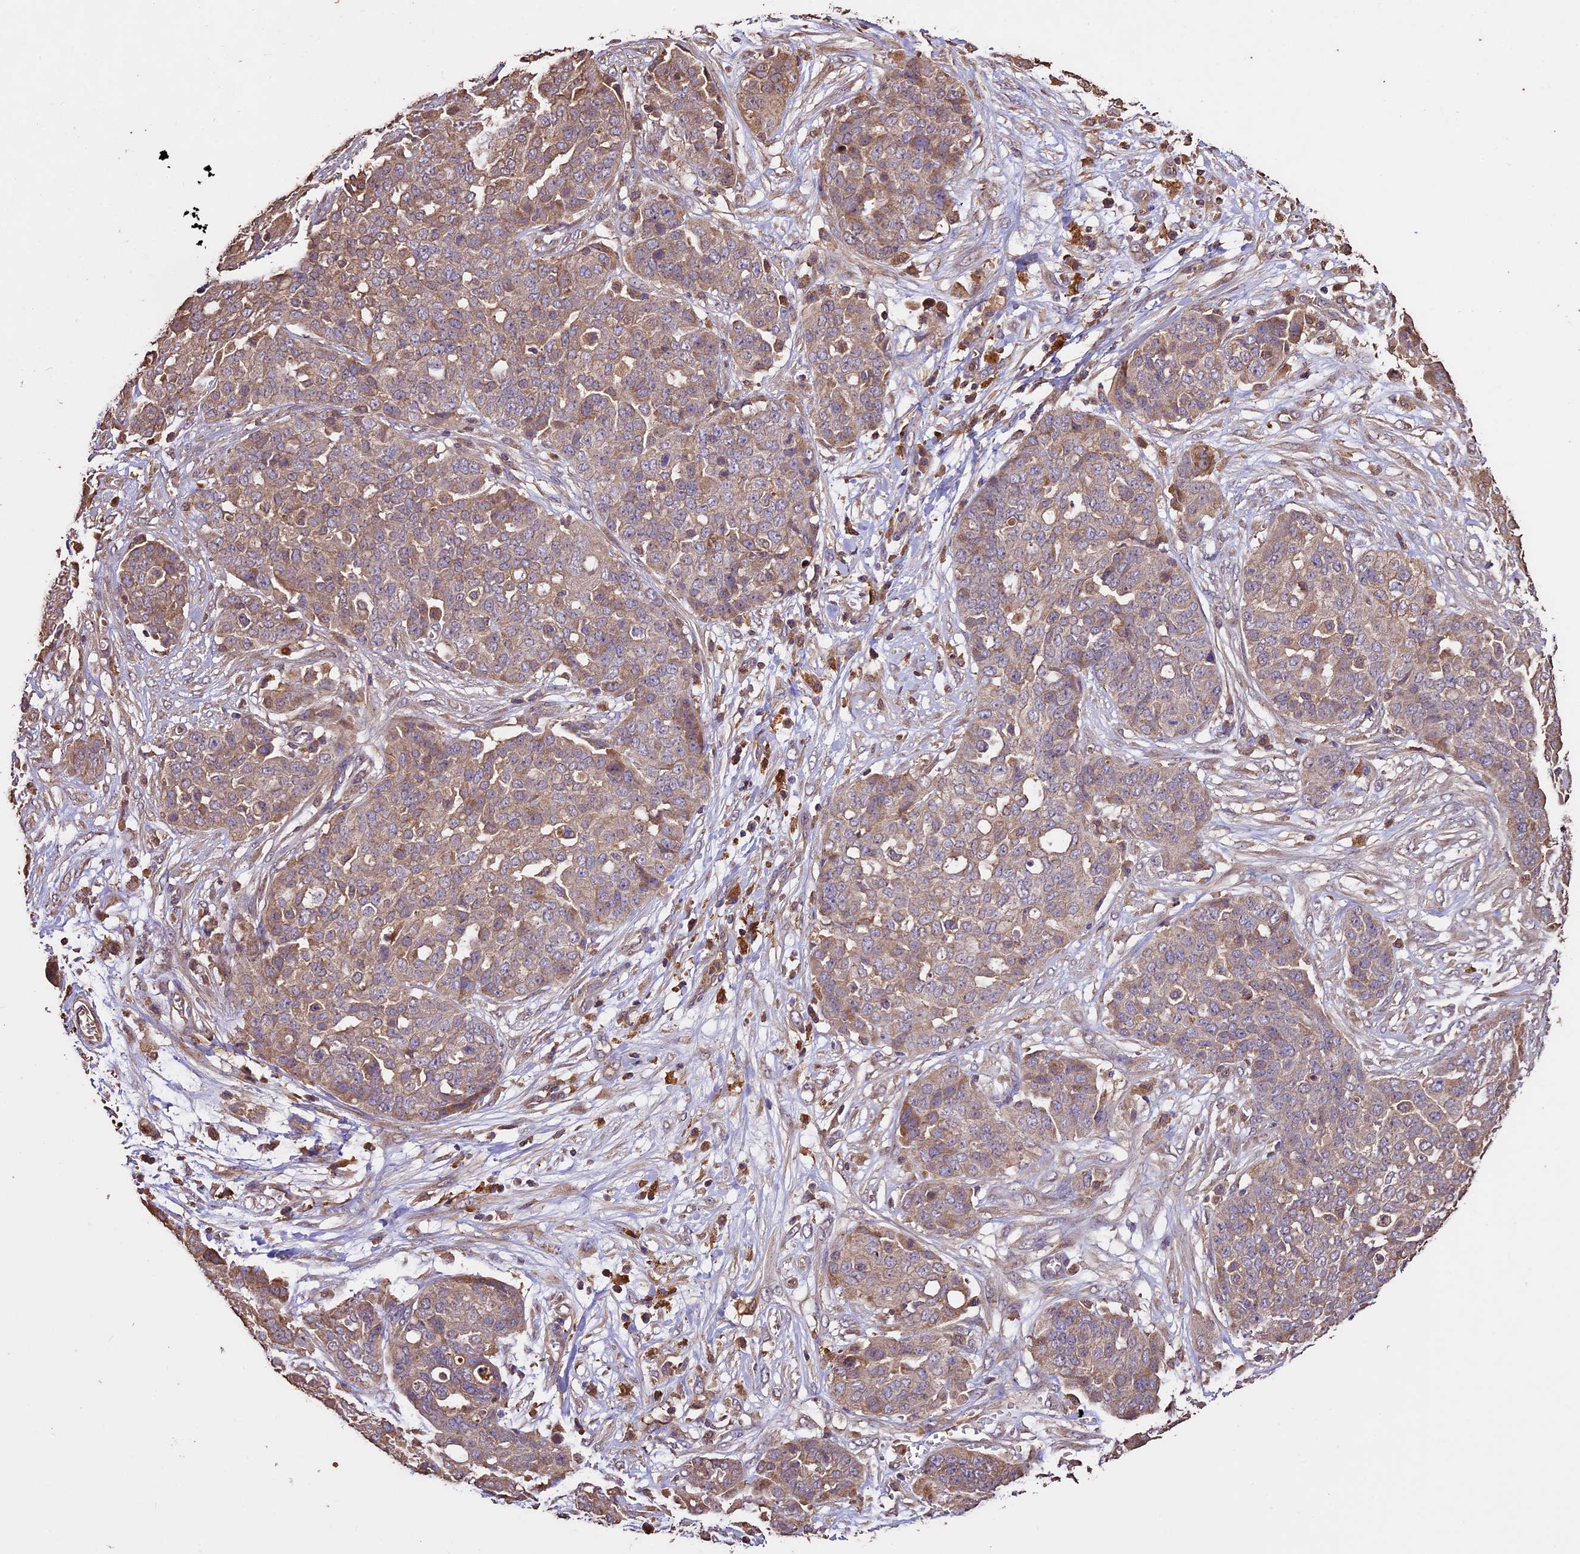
{"staining": {"intensity": "moderate", "quantity": ">75%", "location": "cytoplasmic/membranous"}, "tissue": "ovarian cancer", "cell_type": "Tumor cells", "image_type": "cancer", "snomed": [{"axis": "morphology", "description": "Cystadenocarcinoma, serous, NOS"}, {"axis": "topography", "description": "Soft tissue"}, {"axis": "topography", "description": "Ovary"}], "caption": "Ovarian cancer (serous cystadenocarcinoma) was stained to show a protein in brown. There is medium levels of moderate cytoplasmic/membranous positivity in about >75% of tumor cells. The staining was performed using DAB (3,3'-diaminobenzidine) to visualize the protein expression in brown, while the nuclei were stained in blue with hematoxylin (Magnification: 20x).", "gene": "CRLF1", "patient": {"sex": "female", "age": 57}}